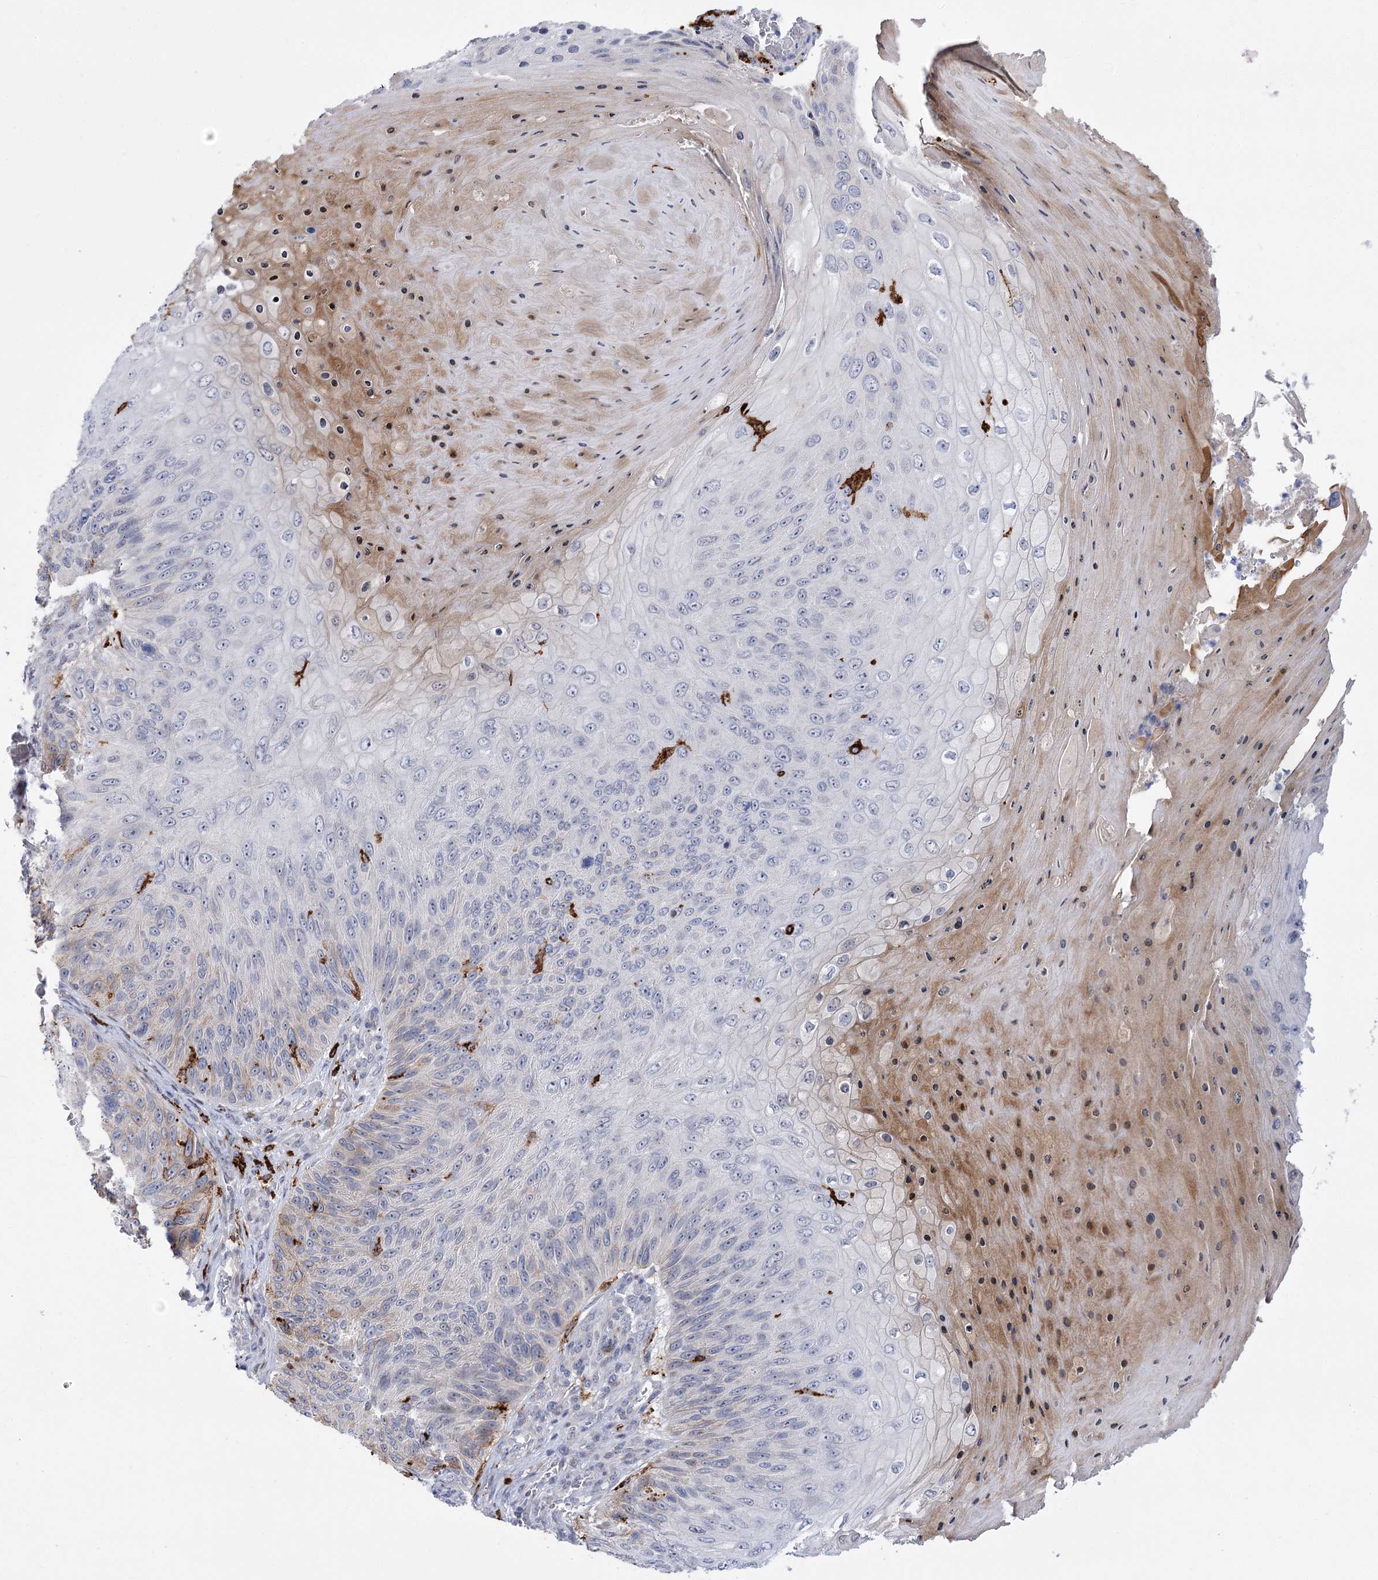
{"staining": {"intensity": "negative", "quantity": "none", "location": "none"}, "tissue": "skin cancer", "cell_type": "Tumor cells", "image_type": "cancer", "snomed": [{"axis": "morphology", "description": "Squamous cell carcinoma, NOS"}, {"axis": "topography", "description": "Skin"}], "caption": "DAB (3,3'-diaminobenzidine) immunohistochemical staining of human skin squamous cell carcinoma reveals no significant staining in tumor cells. (DAB IHC visualized using brightfield microscopy, high magnification).", "gene": "PIWIL4", "patient": {"sex": "female", "age": 88}}